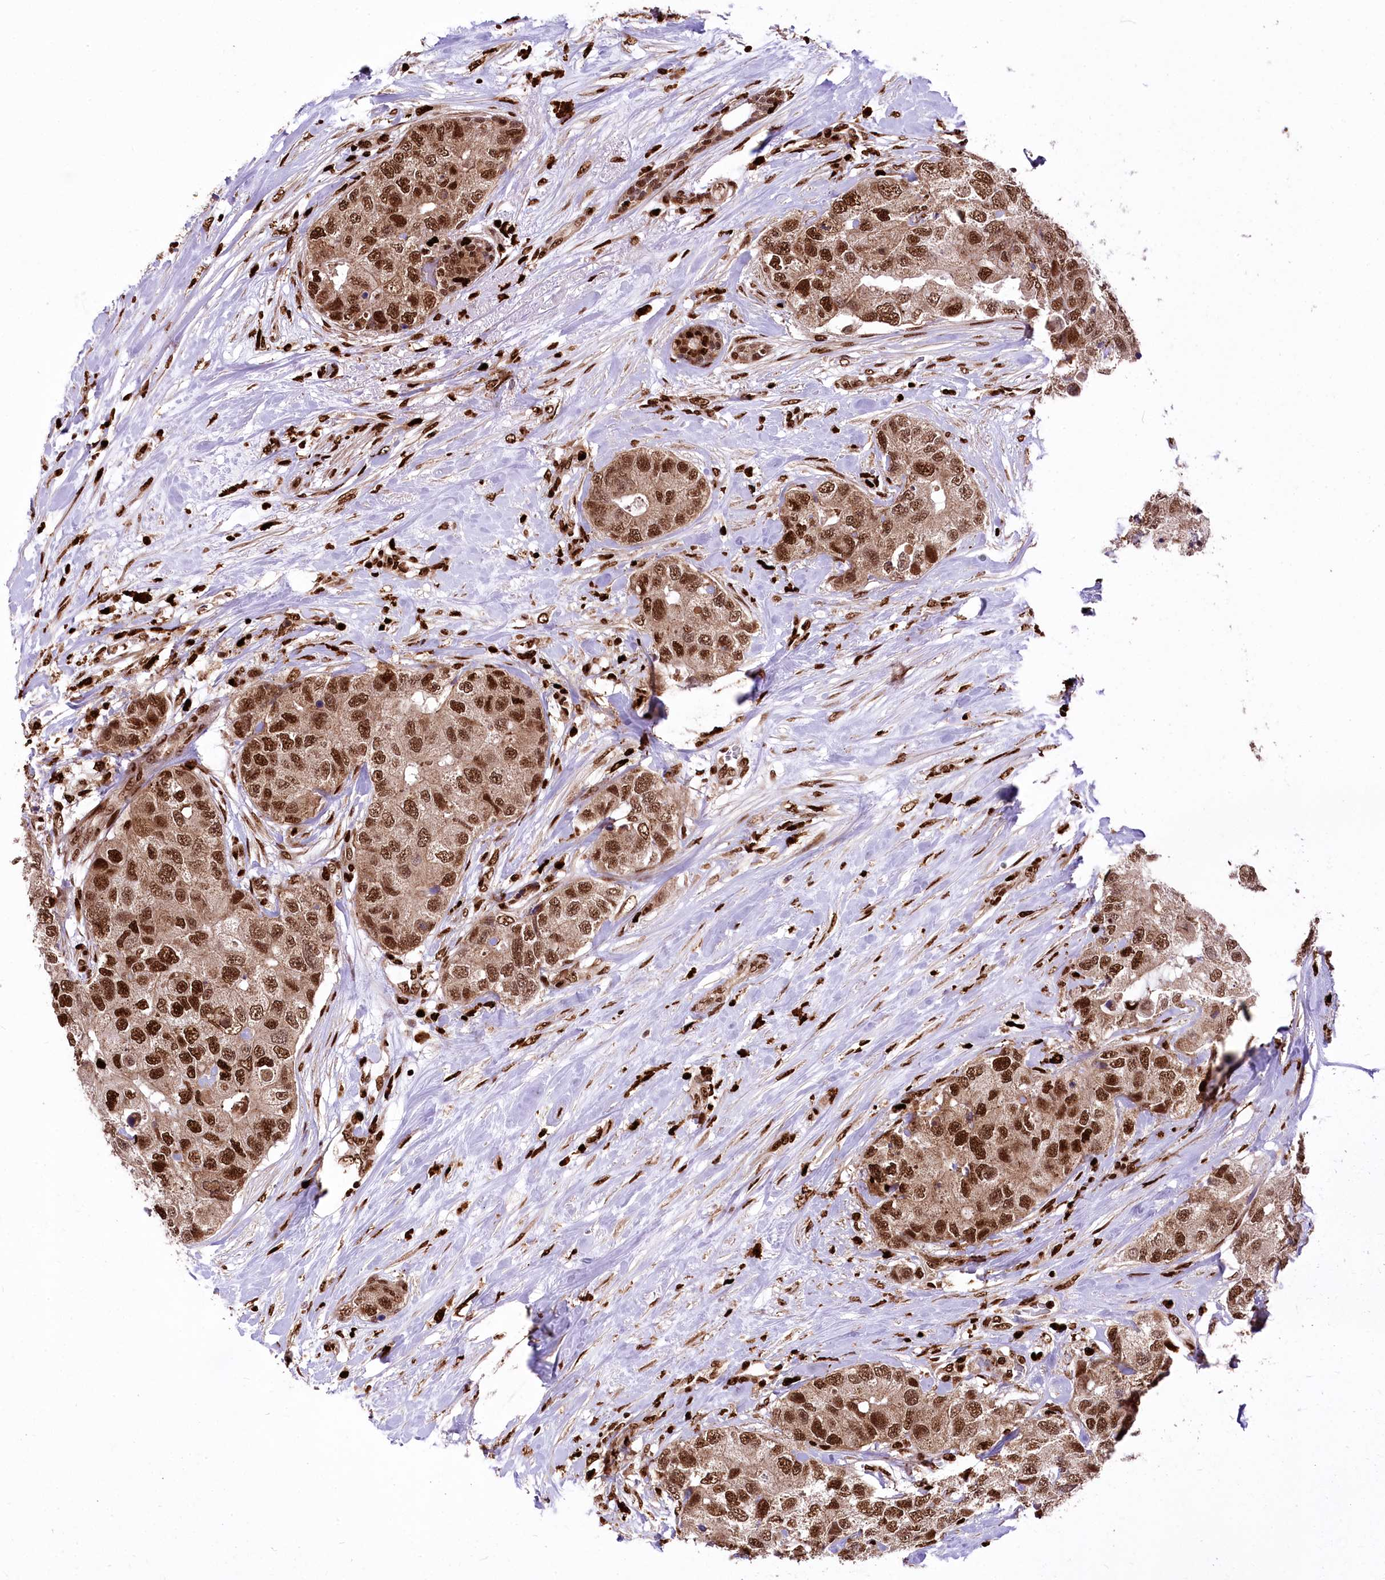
{"staining": {"intensity": "strong", "quantity": ">75%", "location": "cytoplasmic/membranous,nuclear"}, "tissue": "breast cancer", "cell_type": "Tumor cells", "image_type": "cancer", "snomed": [{"axis": "morphology", "description": "Duct carcinoma"}, {"axis": "topography", "description": "Breast"}], "caption": "Immunohistochemistry photomicrograph of neoplastic tissue: breast cancer (invasive ductal carcinoma) stained using immunohistochemistry demonstrates high levels of strong protein expression localized specifically in the cytoplasmic/membranous and nuclear of tumor cells, appearing as a cytoplasmic/membranous and nuclear brown color.", "gene": "FIGN", "patient": {"sex": "female", "age": 62}}